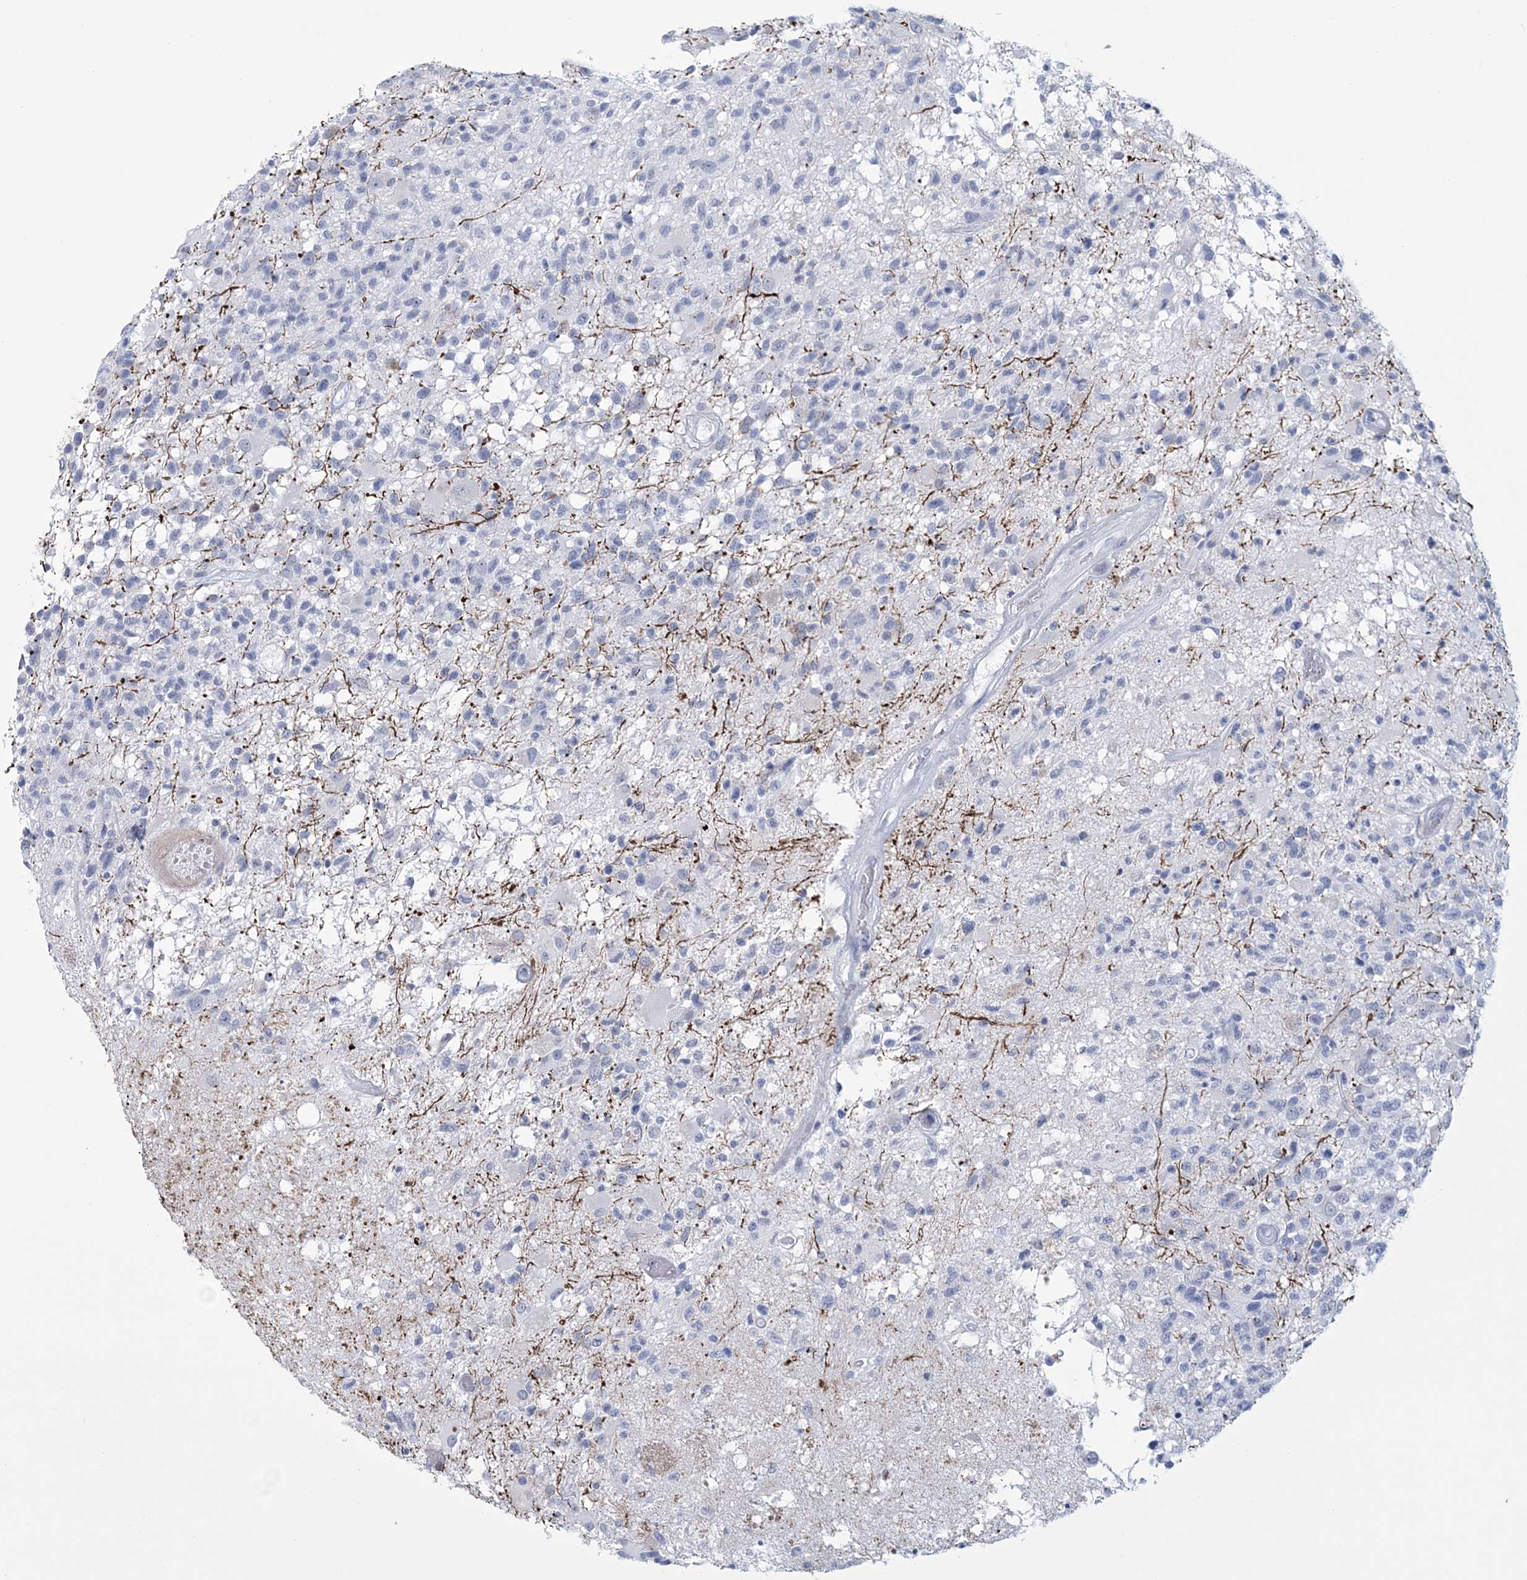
{"staining": {"intensity": "negative", "quantity": "none", "location": "none"}, "tissue": "glioma", "cell_type": "Tumor cells", "image_type": "cancer", "snomed": [{"axis": "morphology", "description": "Glioma, malignant, High grade"}, {"axis": "morphology", "description": "Glioblastoma, NOS"}, {"axis": "topography", "description": "Brain"}], "caption": "This photomicrograph is of glioma stained with IHC to label a protein in brown with the nuclei are counter-stained blue. There is no expression in tumor cells.", "gene": "DPCD", "patient": {"sex": "male", "age": 60}}